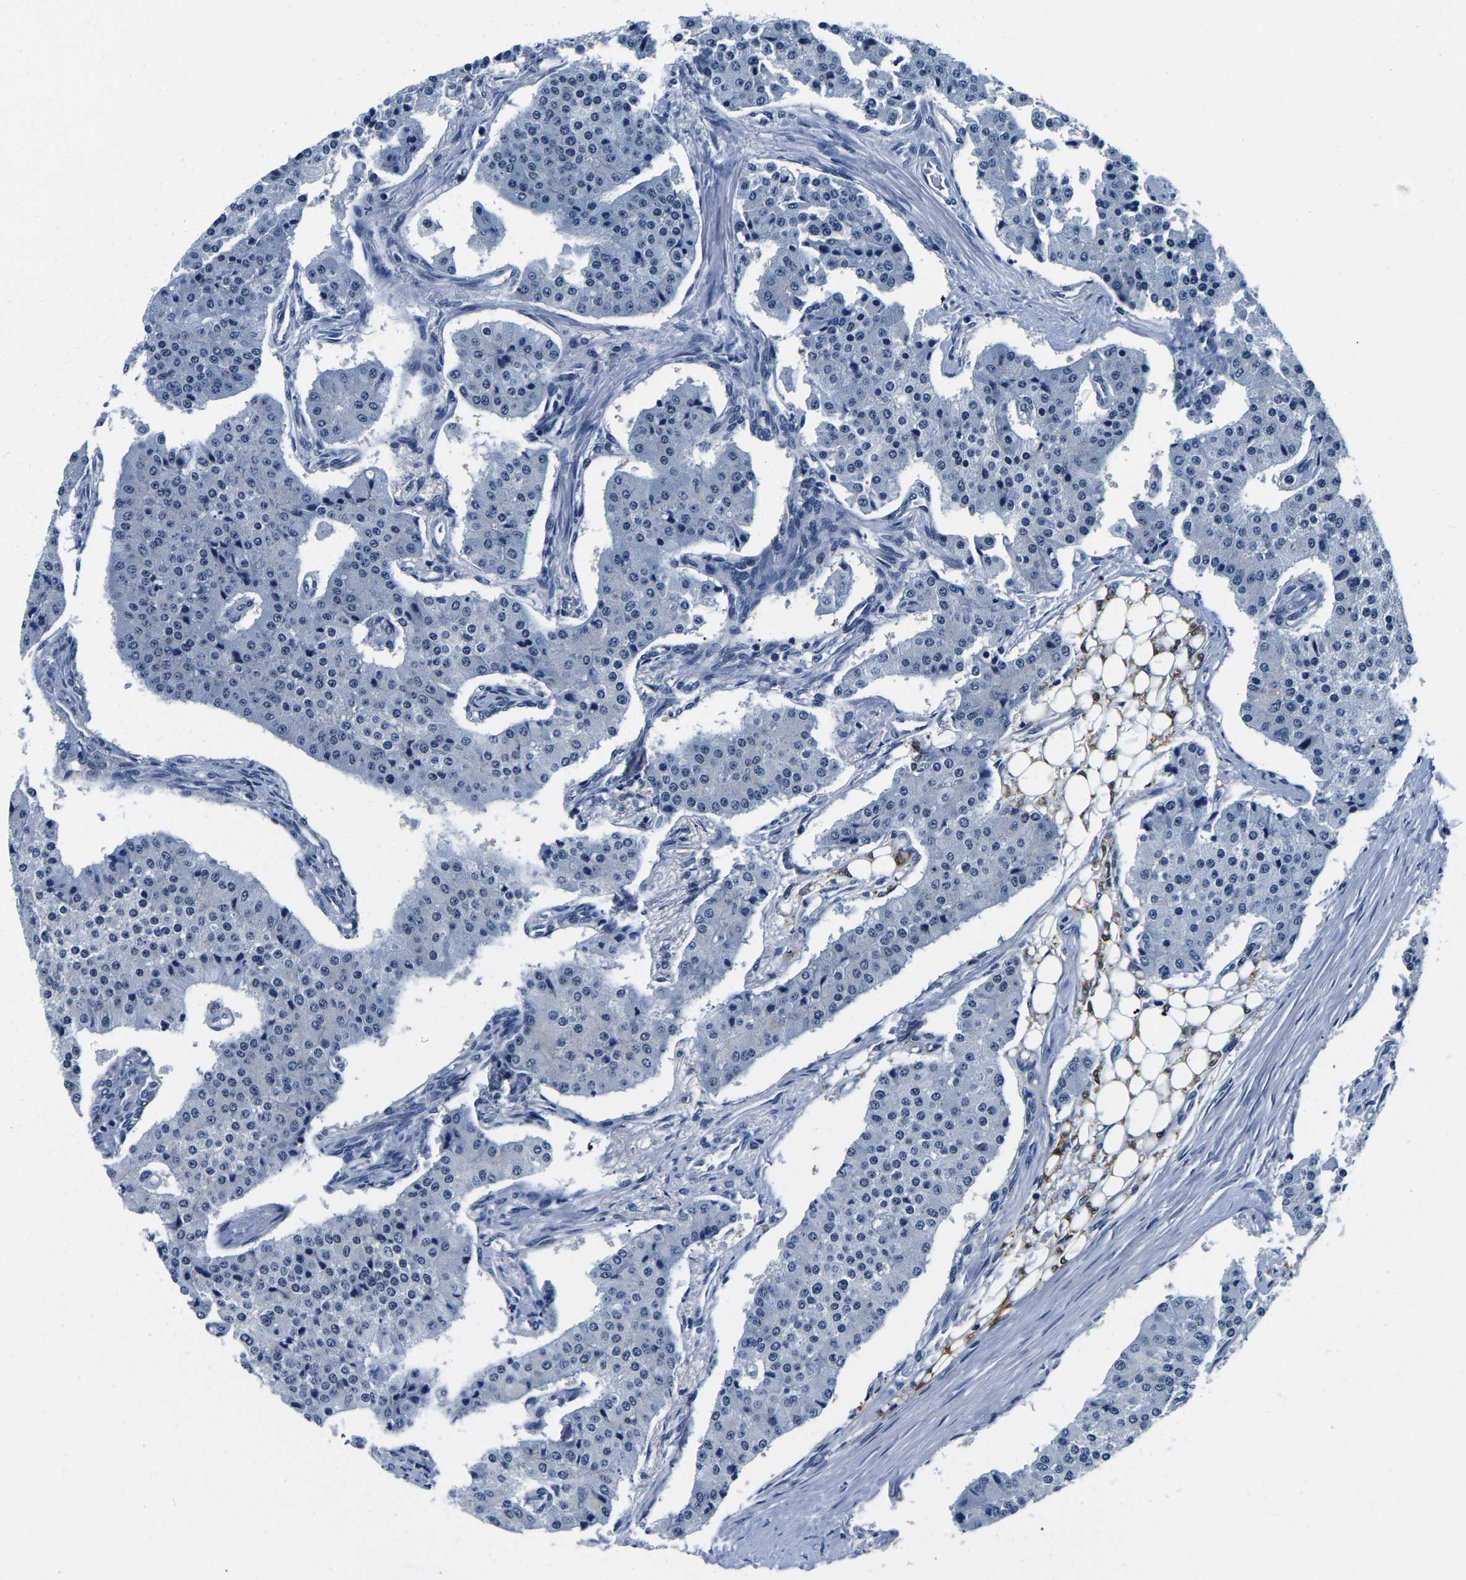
{"staining": {"intensity": "negative", "quantity": "none", "location": "none"}, "tissue": "carcinoid", "cell_type": "Tumor cells", "image_type": "cancer", "snomed": [{"axis": "morphology", "description": "Carcinoid, malignant, NOS"}, {"axis": "topography", "description": "Colon"}], "caption": "Immunohistochemistry micrograph of carcinoid stained for a protein (brown), which reveals no staining in tumor cells.", "gene": "ACO1", "patient": {"sex": "female", "age": 52}}